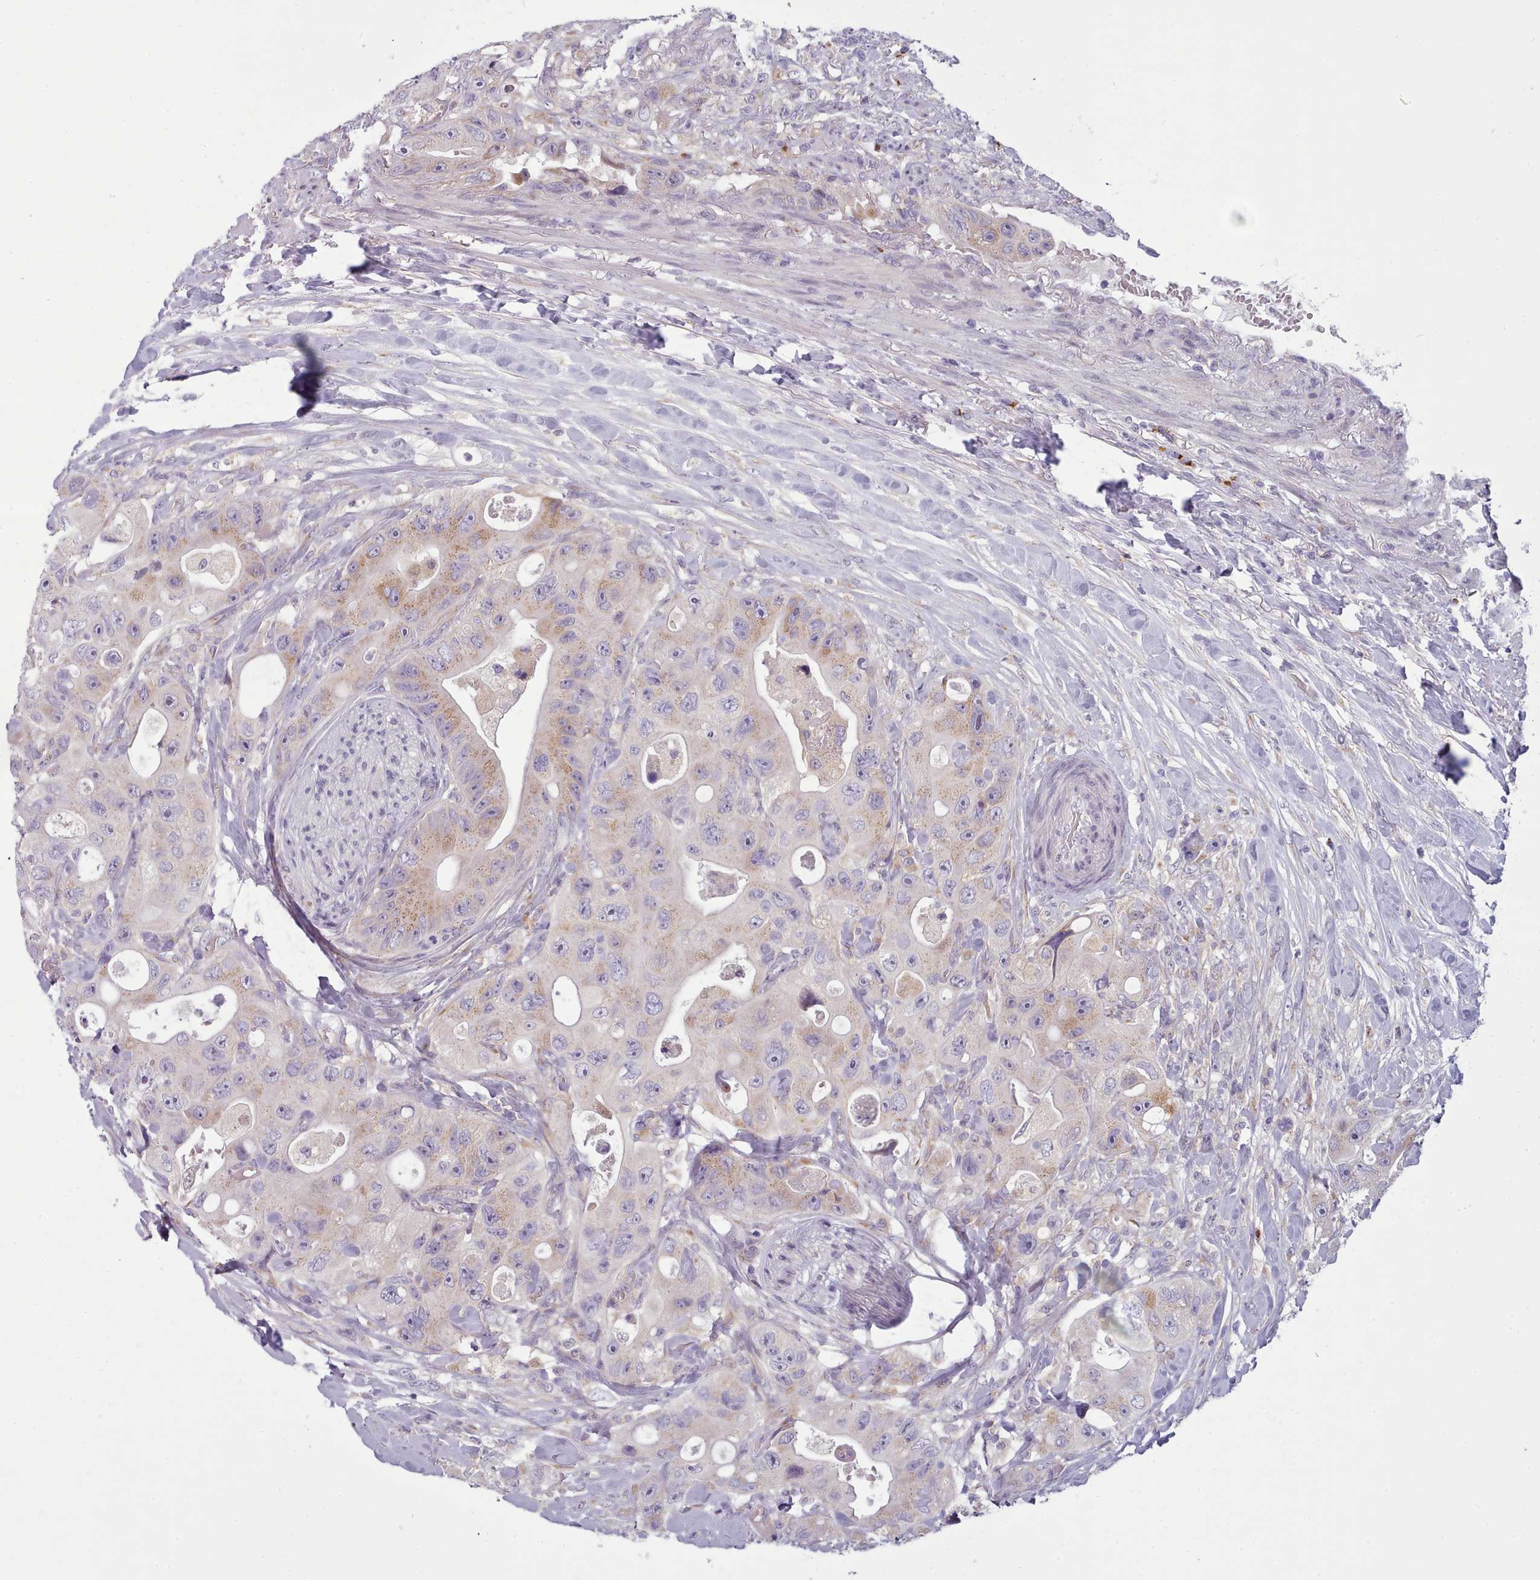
{"staining": {"intensity": "weak", "quantity": "25%-75%", "location": "cytoplasmic/membranous"}, "tissue": "colorectal cancer", "cell_type": "Tumor cells", "image_type": "cancer", "snomed": [{"axis": "morphology", "description": "Adenocarcinoma, NOS"}, {"axis": "topography", "description": "Colon"}], "caption": "Tumor cells demonstrate low levels of weak cytoplasmic/membranous expression in approximately 25%-75% of cells in human colorectal cancer (adenocarcinoma).", "gene": "MYRFL", "patient": {"sex": "female", "age": 46}}